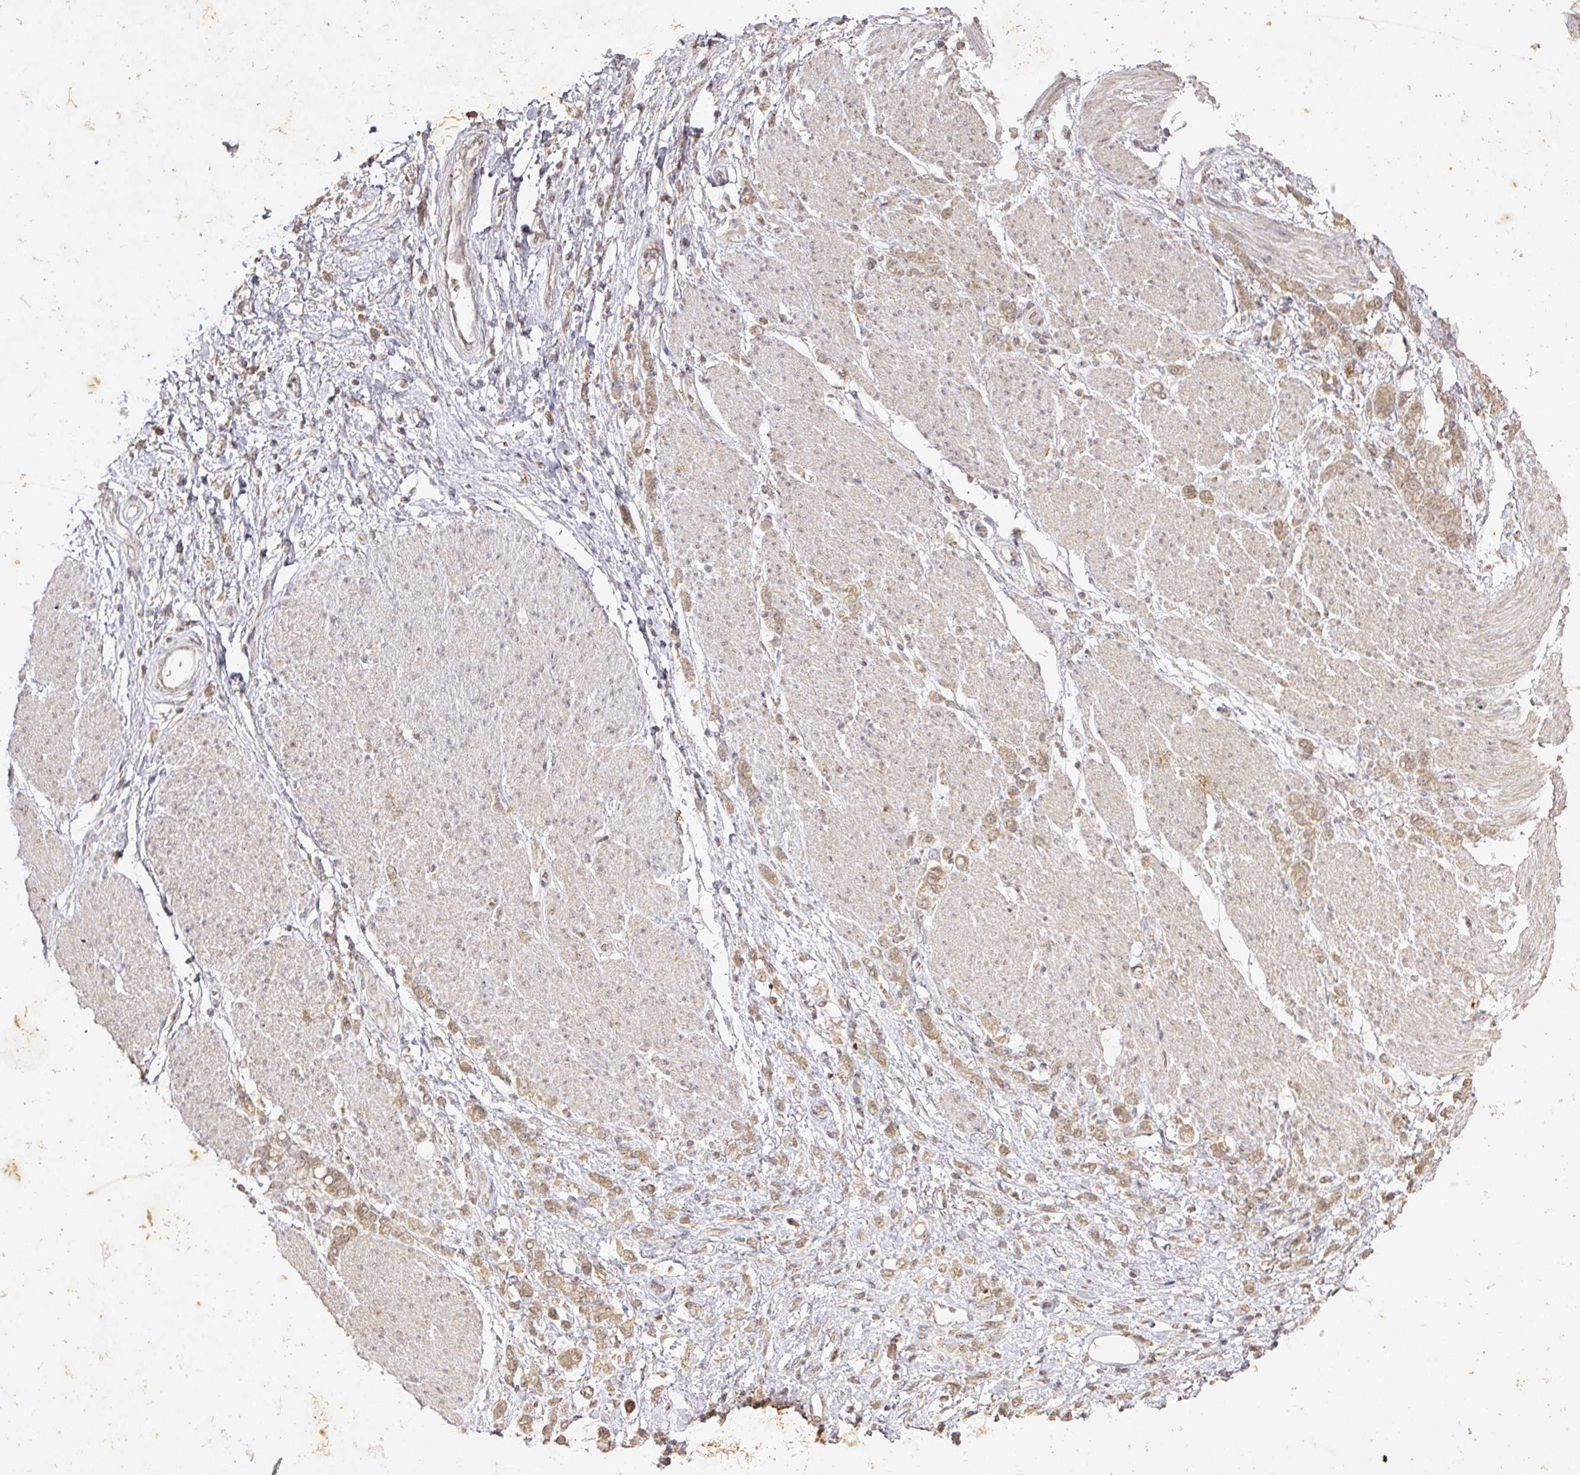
{"staining": {"intensity": "weak", "quantity": ">75%", "location": "cytoplasmic/membranous,nuclear"}, "tissue": "stomach cancer", "cell_type": "Tumor cells", "image_type": "cancer", "snomed": [{"axis": "morphology", "description": "Adenocarcinoma, NOS"}, {"axis": "topography", "description": "Stomach"}], "caption": "Immunohistochemical staining of stomach adenocarcinoma reveals low levels of weak cytoplasmic/membranous and nuclear protein staining in approximately >75% of tumor cells.", "gene": "CAPN5", "patient": {"sex": "female", "age": 60}}